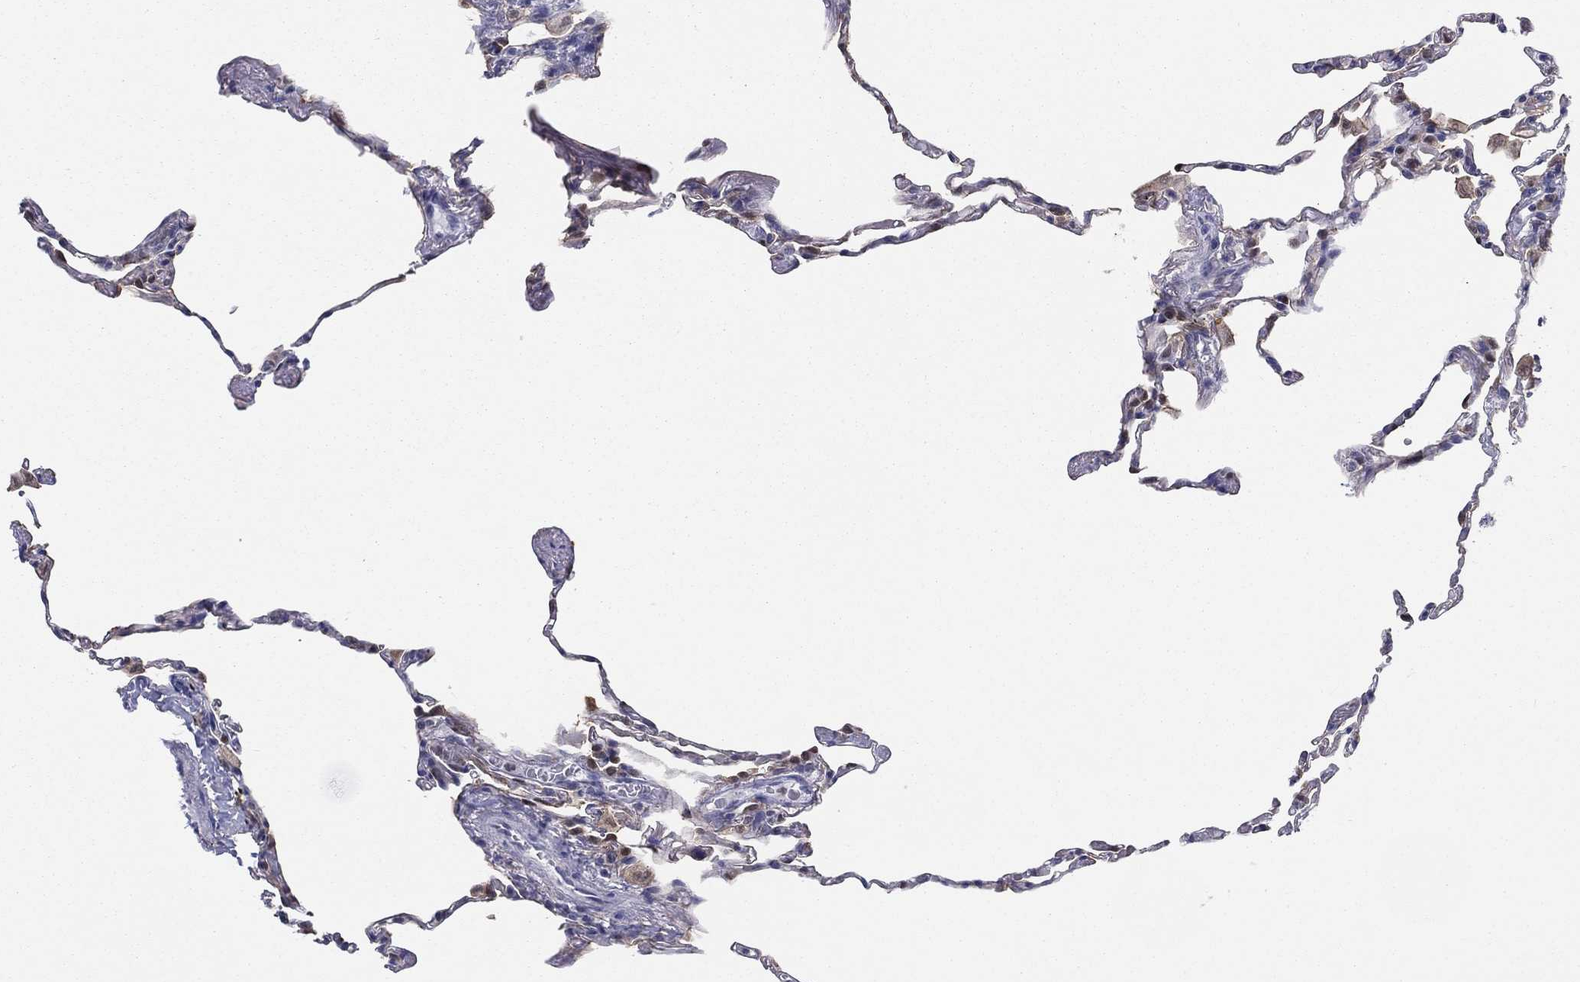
{"staining": {"intensity": "weak", "quantity": "<25%", "location": "nuclear"}, "tissue": "lung", "cell_type": "Alveolar cells", "image_type": "normal", "snomed": [{"axis": "morphology", "description": "Normal tissue, NOS"}, {"axis": "topography", "description": "Lung"}], "caption": "This is an immunohistochemistry (IHC) image of unremarkable lung. There is no staining in alveolar cells.", "gene": "PDXK", "patient": {"sex": "female", "age": 57}}